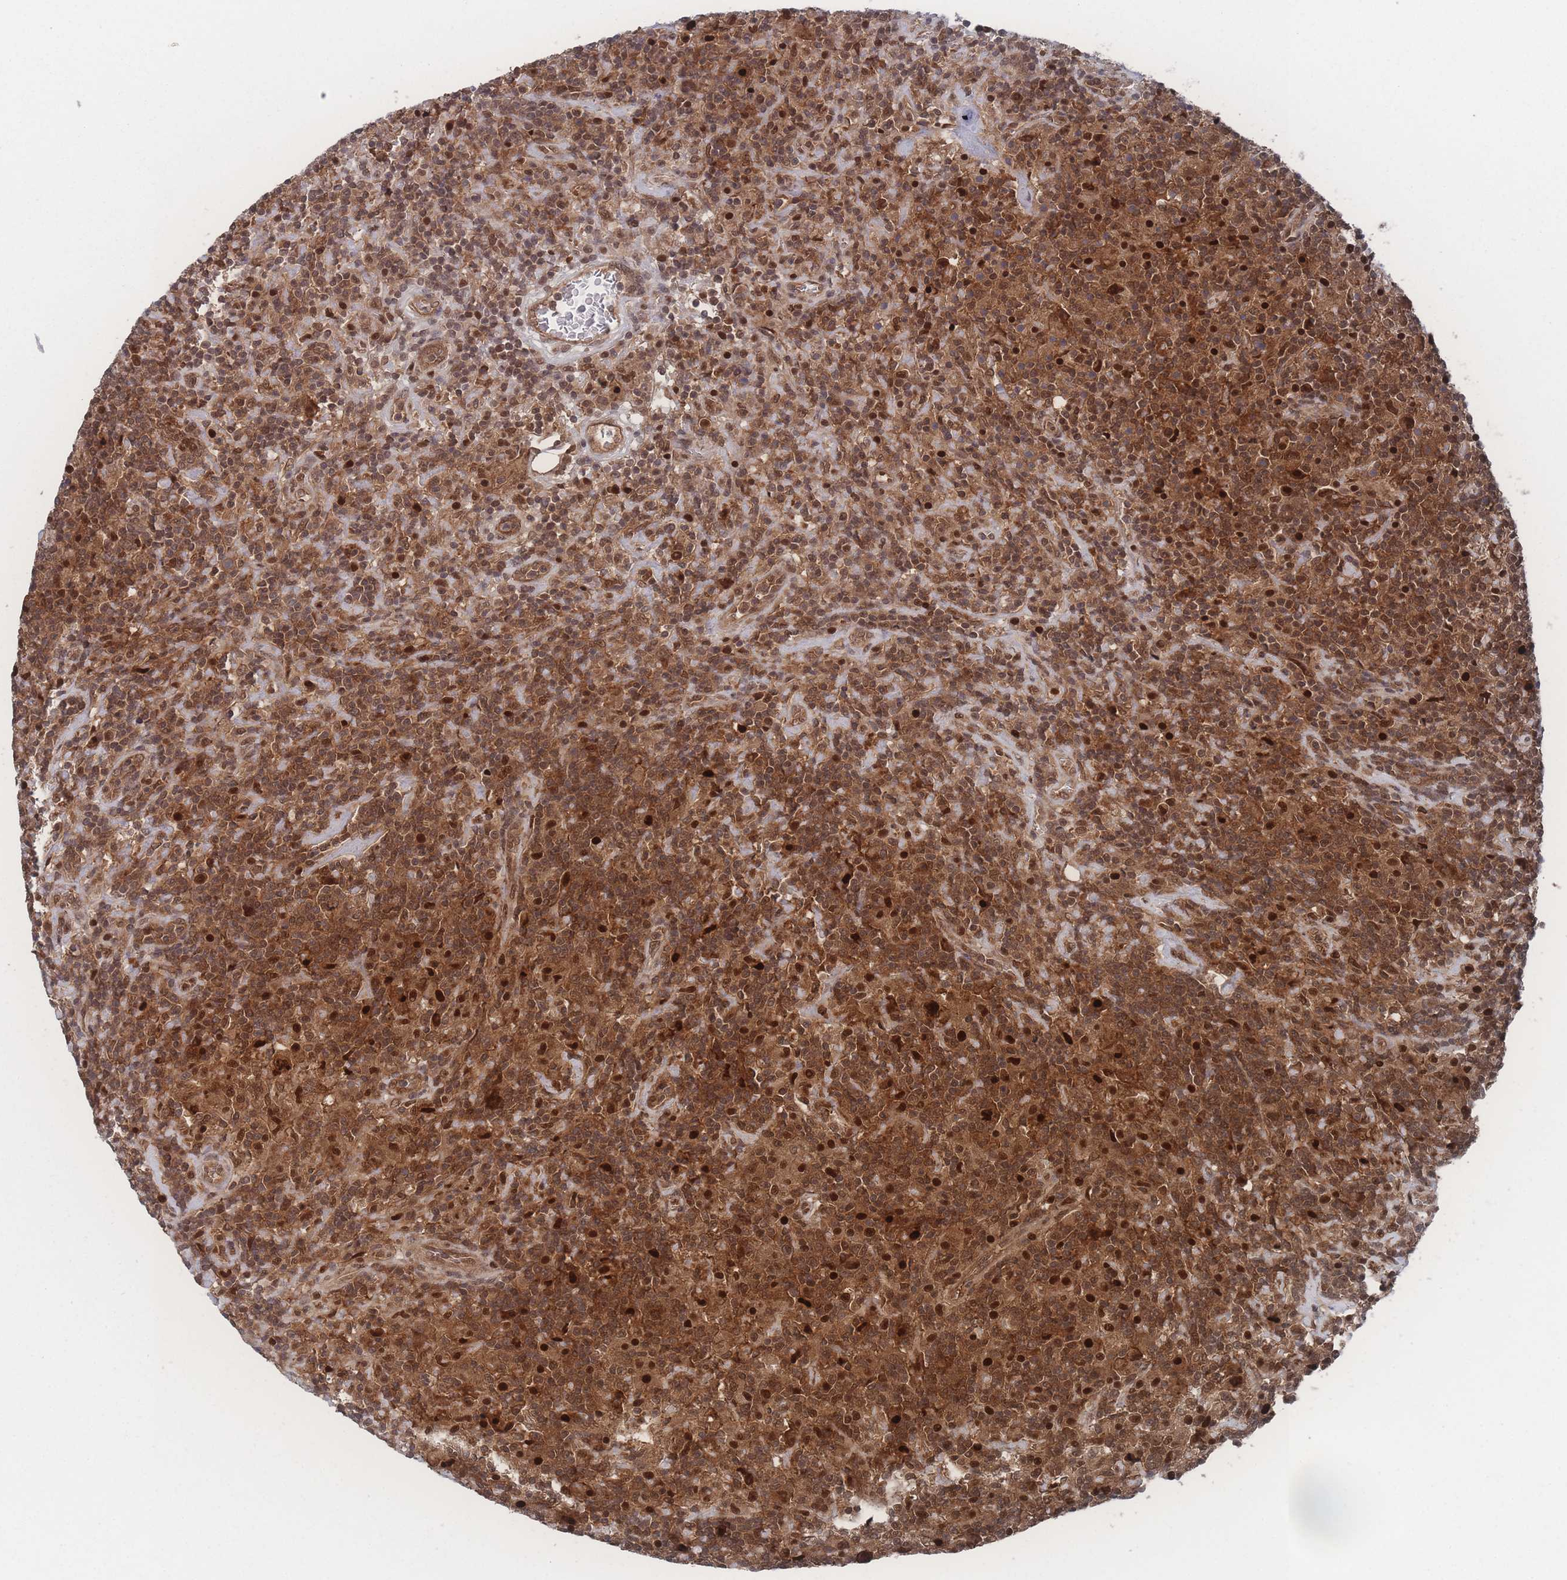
{"staining": {"intensity": "moderate", "quantity": ">75%", "location": "cytoplasmic/membranous"}, "tissue": "lymphoma", "cell_type": "Tumor cells", "image_type": "cancer", "snomed": [{"axis": "morphology", "description": "Hodgkin's disease, NOS"}, {"axis": "topography", "description": "Lymph node"}], "caption": "DAB (3,3'-diaminobenzidine) immunohistochemical staining of human lymphoma shows moderate cytoplasmic/membranous protein staining in approximately >75% of tumor cells. The protein is stained brown, and the nuclei are stained in blue (DAB IHC with brightfield microscopy, high magnification).", "gene": "PSMA1", "patient": {"sex": "male", "age": 70}}